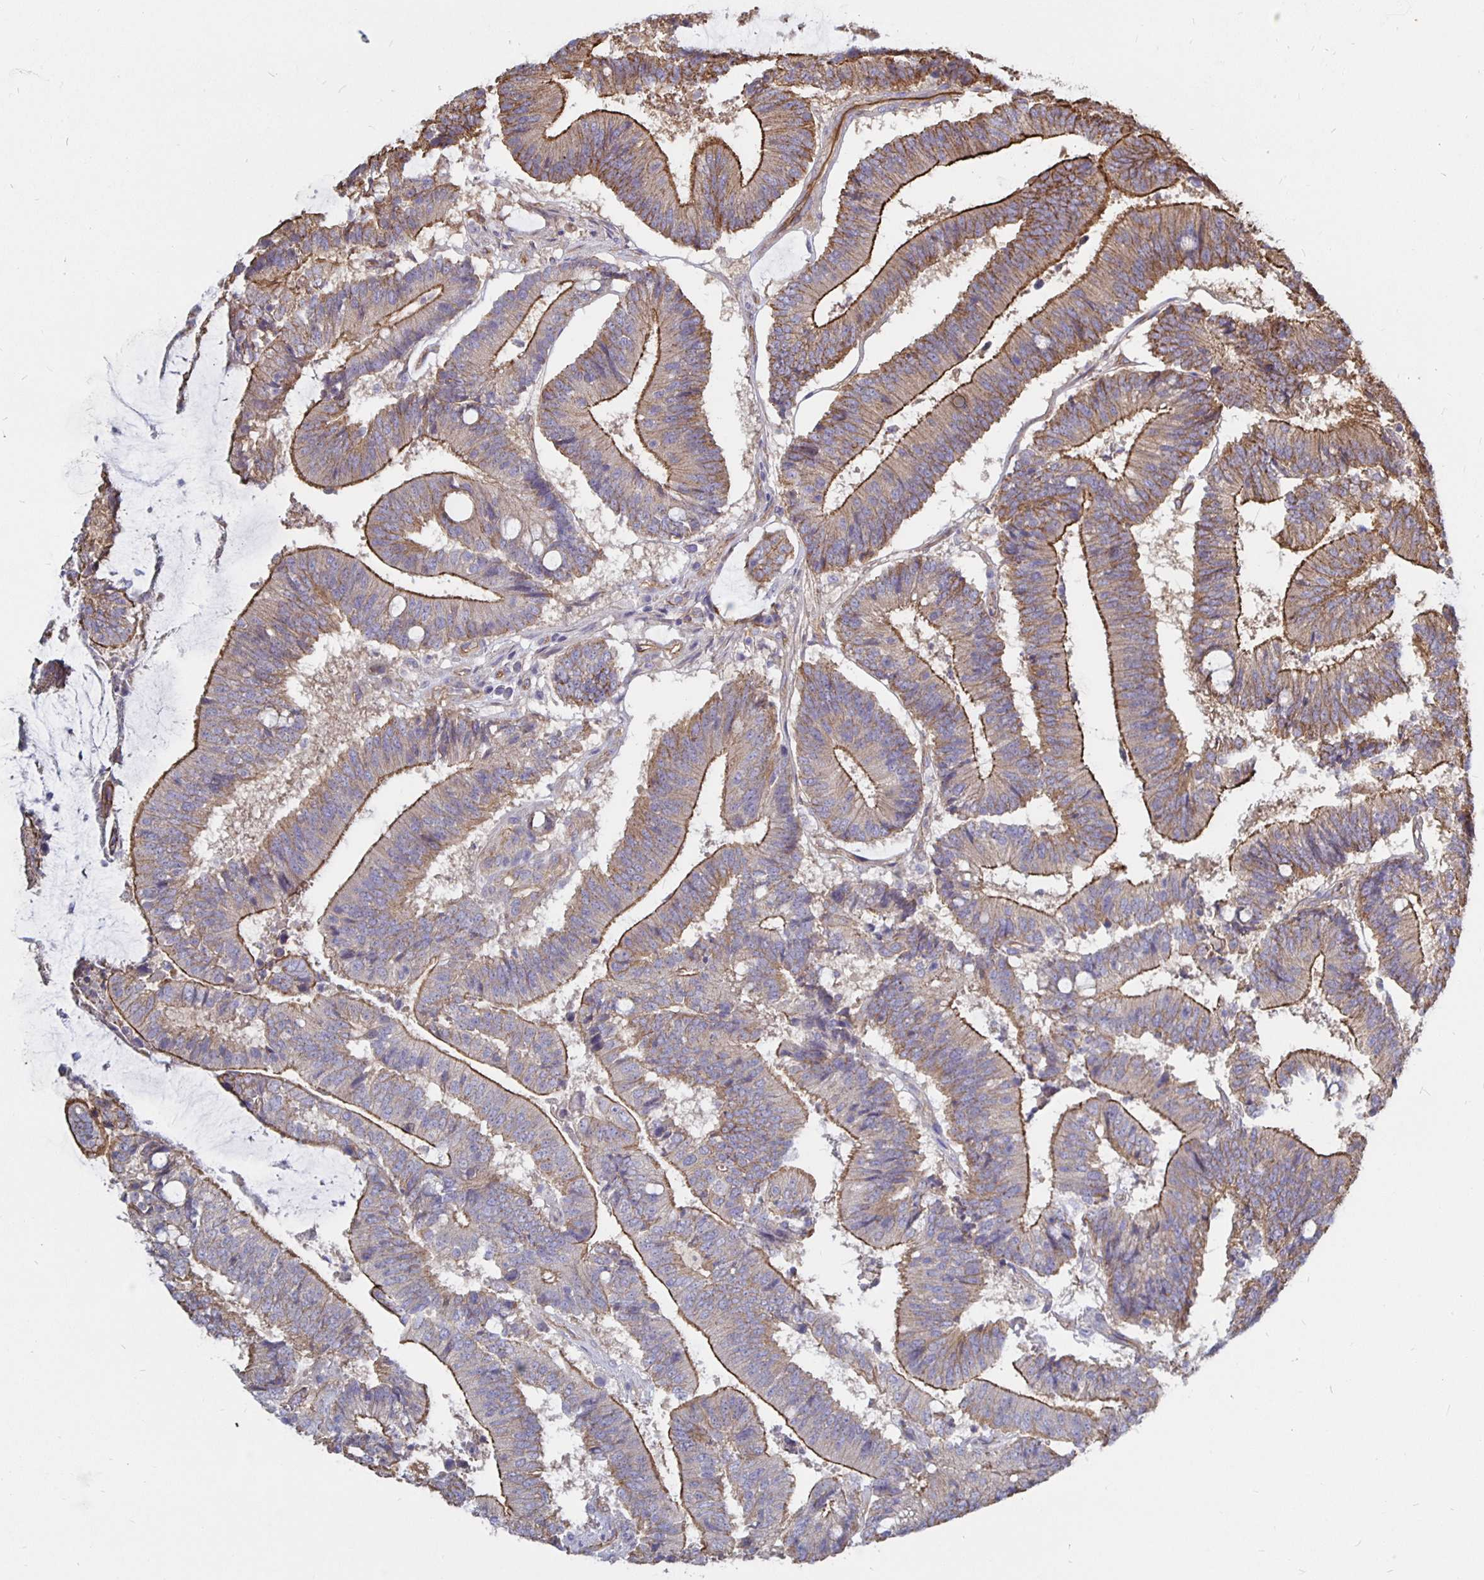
{"staining": {"intensity": "strong", "quantity": "25%-75%", "location": "cytoplasmic/membranous"}, "tissue": "colorectal cancer", "cell_type": "Tumor cells", "image_type": "cancer", "snomed": [{"axis": "morphology", "description": "Adenocarcinoma, NOS"}, {"axis": "topography", "description": "Colon"}], "caption": "Immunohistochemical staining of human colorectal cancer exhibits high levels of strong cytoplasmic/membranous staining in about 25%-75% of tumor cells.", "gene": "ARHGEF39", "patient": {"sex": "female", "age": 43}}